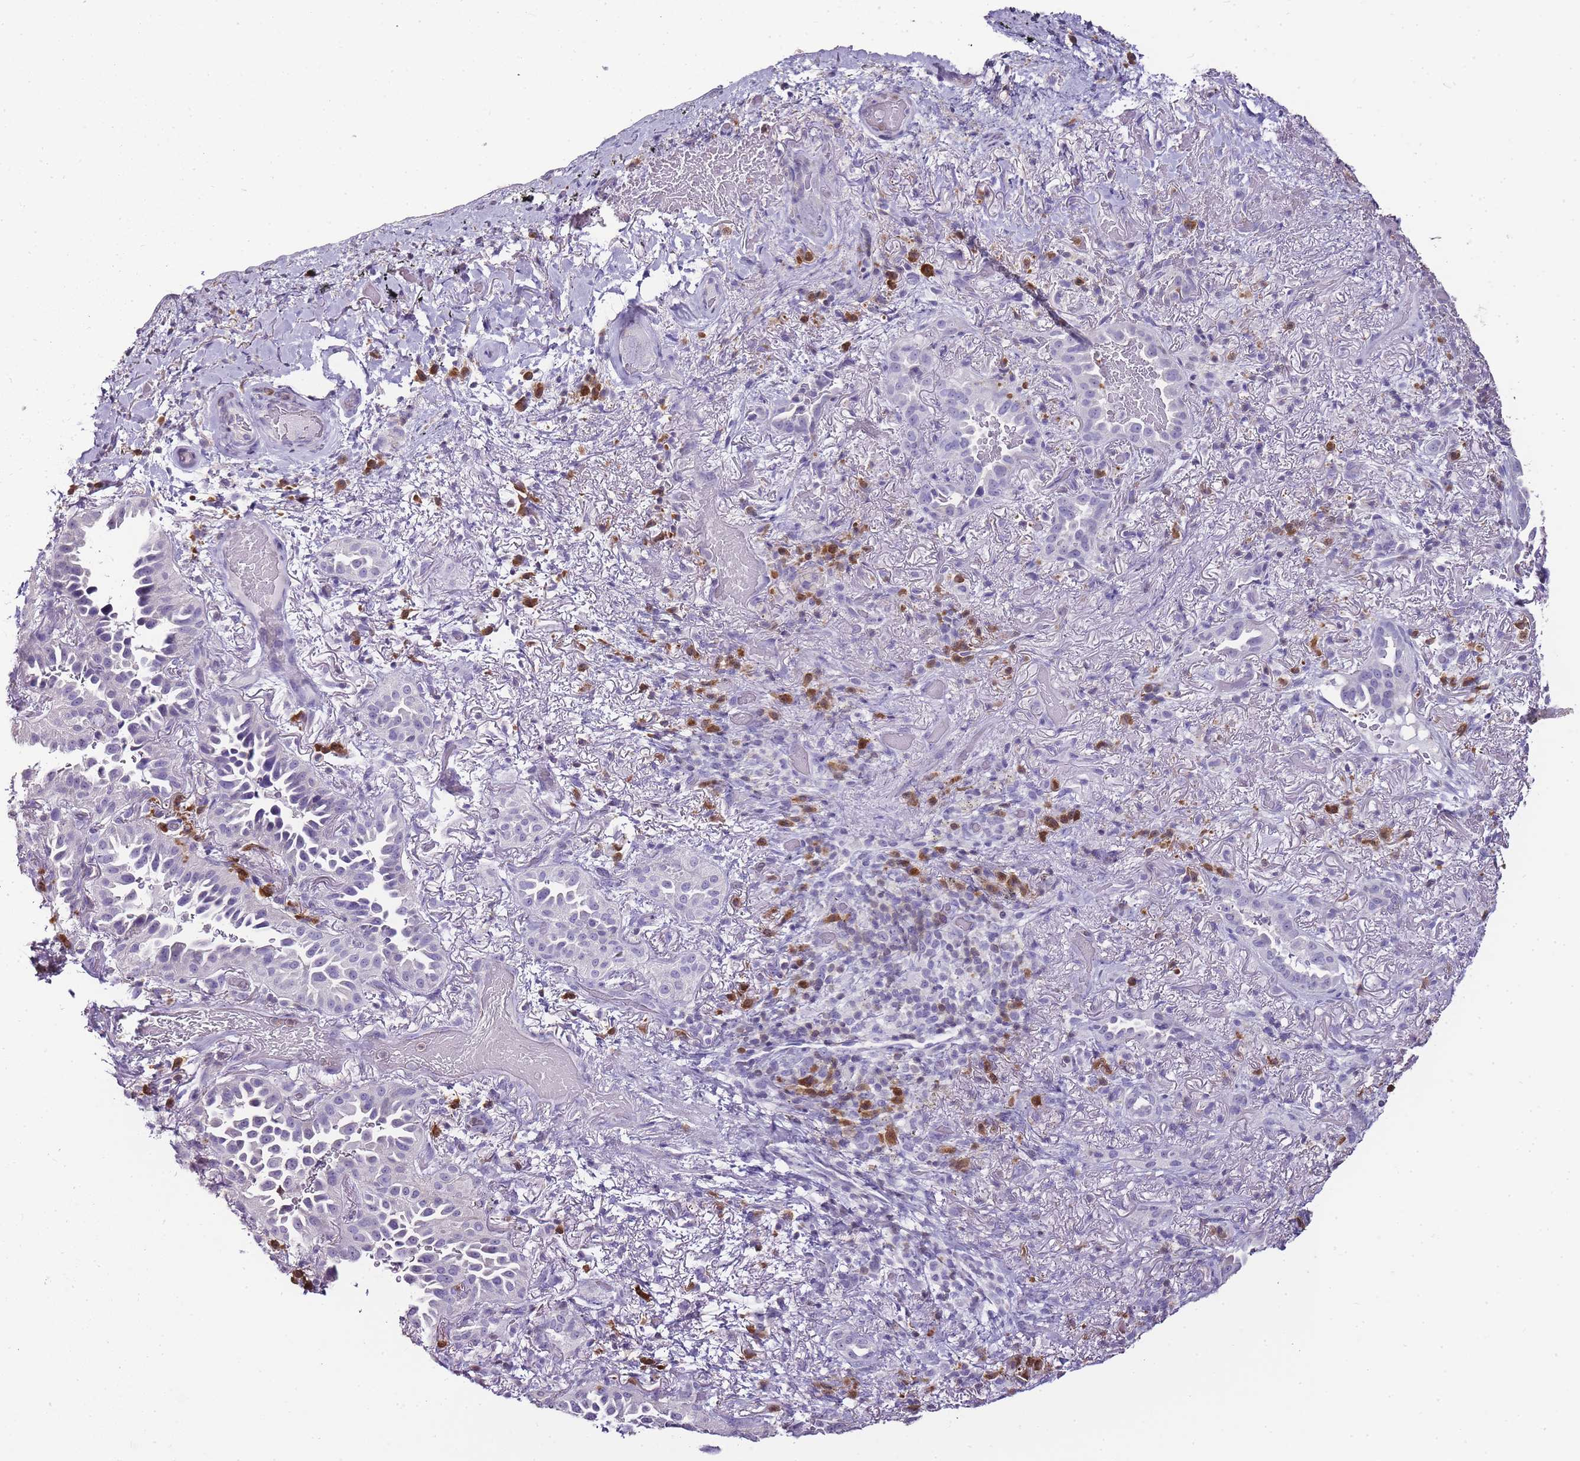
{"staining": {"intensity": "negative", "quantity": "none", "location": "none"}, "tissue": "lung cancer", "cell_type": "Tumor cells", "image_type": "cancer", "snomed": [{"axis": "morphology", "description": "Adenocarcinoma, NOS"}, {"axis": "topography", "description": "Lung"}], "caption": "Lung adenocarcinoma was stained to show a protein in brown. There is no significant positivity in tumor cells.", "gene": "ZBP1", "patient": {"sex": "female", "age": 69}}